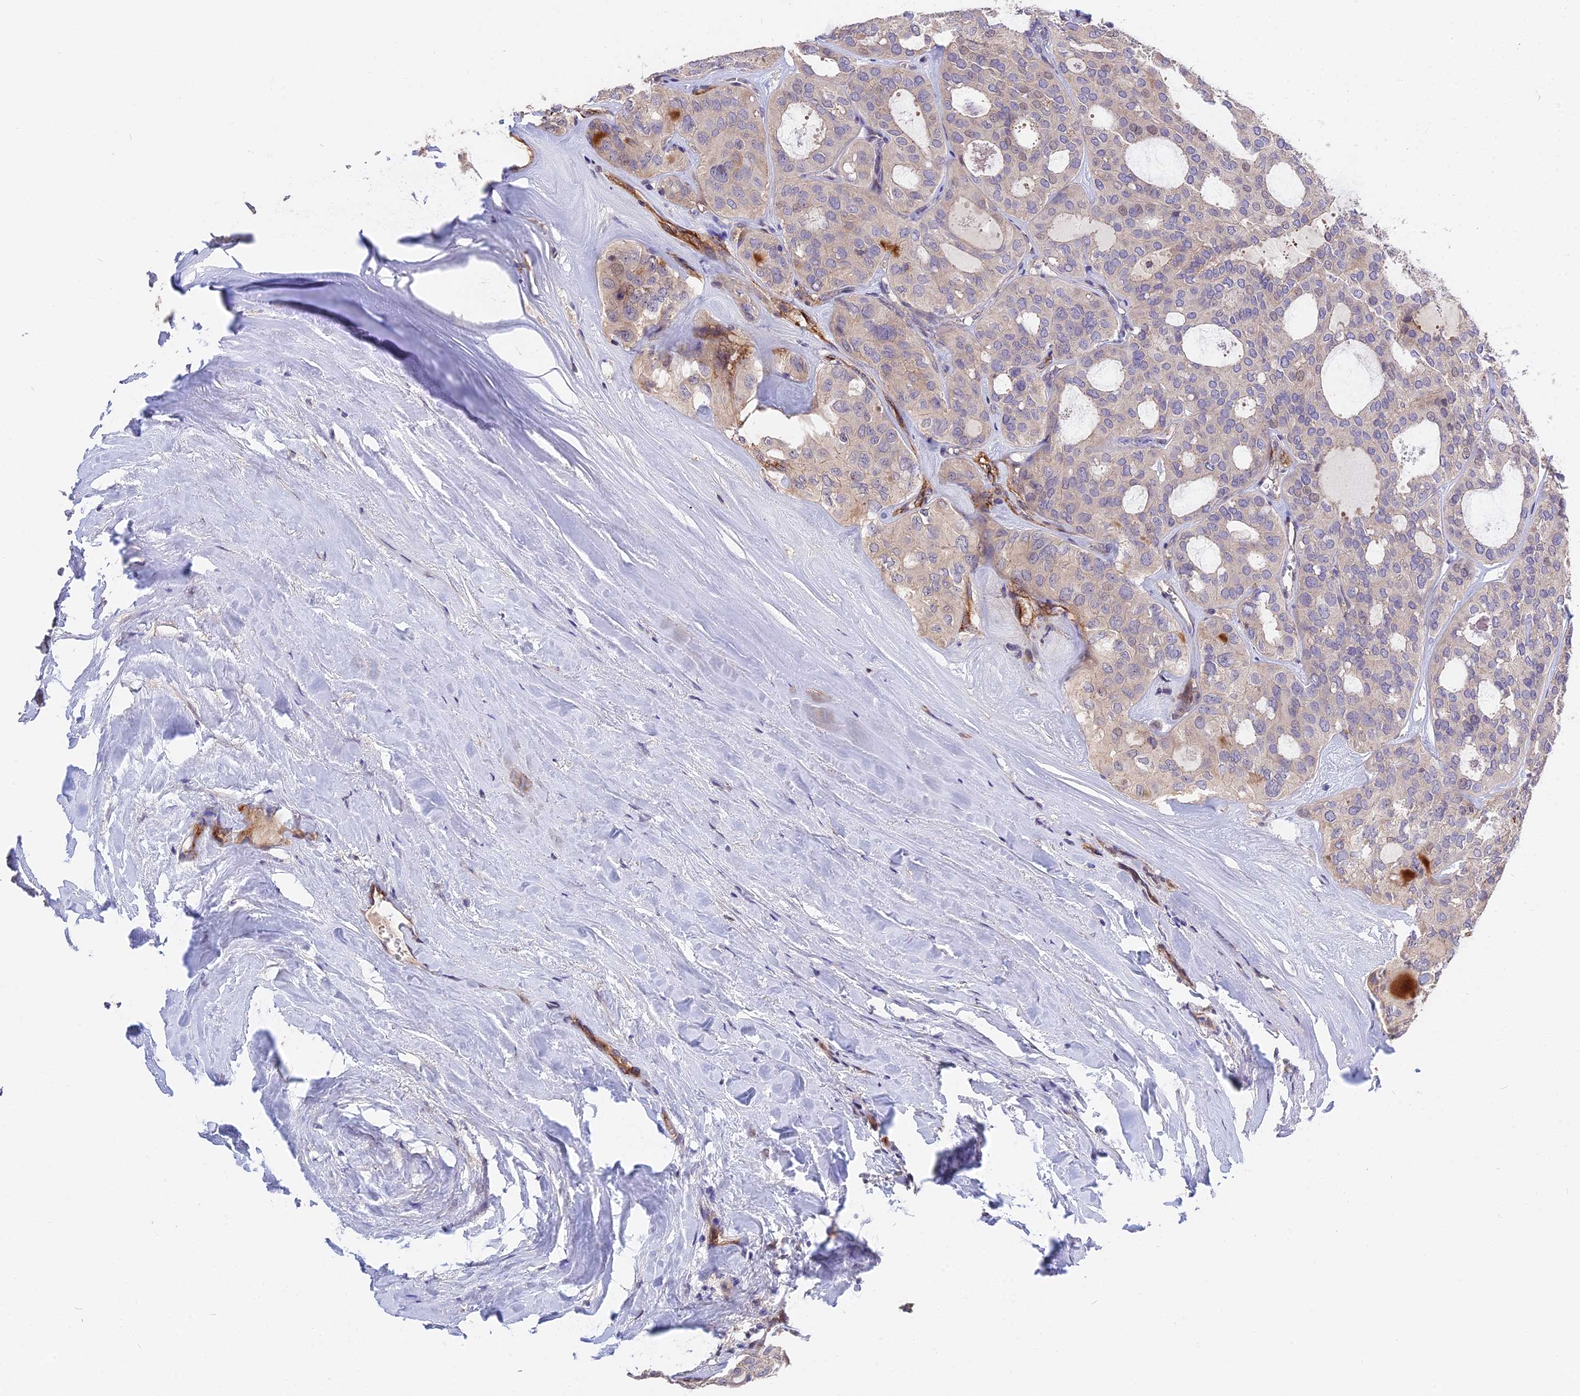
{"staining": {"intensity": "negative", "quantity": "none", "location": "none"}, "tissue": "thyroid cancer", "cell_type": "Tumor cells", "image_type": "cancer", "snomed": [{"axis": "morphology", "description": "Follicular adenoma carcinoma, NOS"}, {"axis": "topography", "description": "Thyroid gland"}], "caption": "DAB immunohistochemical staining of human thyroid follicular adenoma carcinoma displays no significant staining in tumor cells. Nuclei are stained in blue.", "gene": "MFSD2A", "patient": {"sex": "male", "age": 75}}